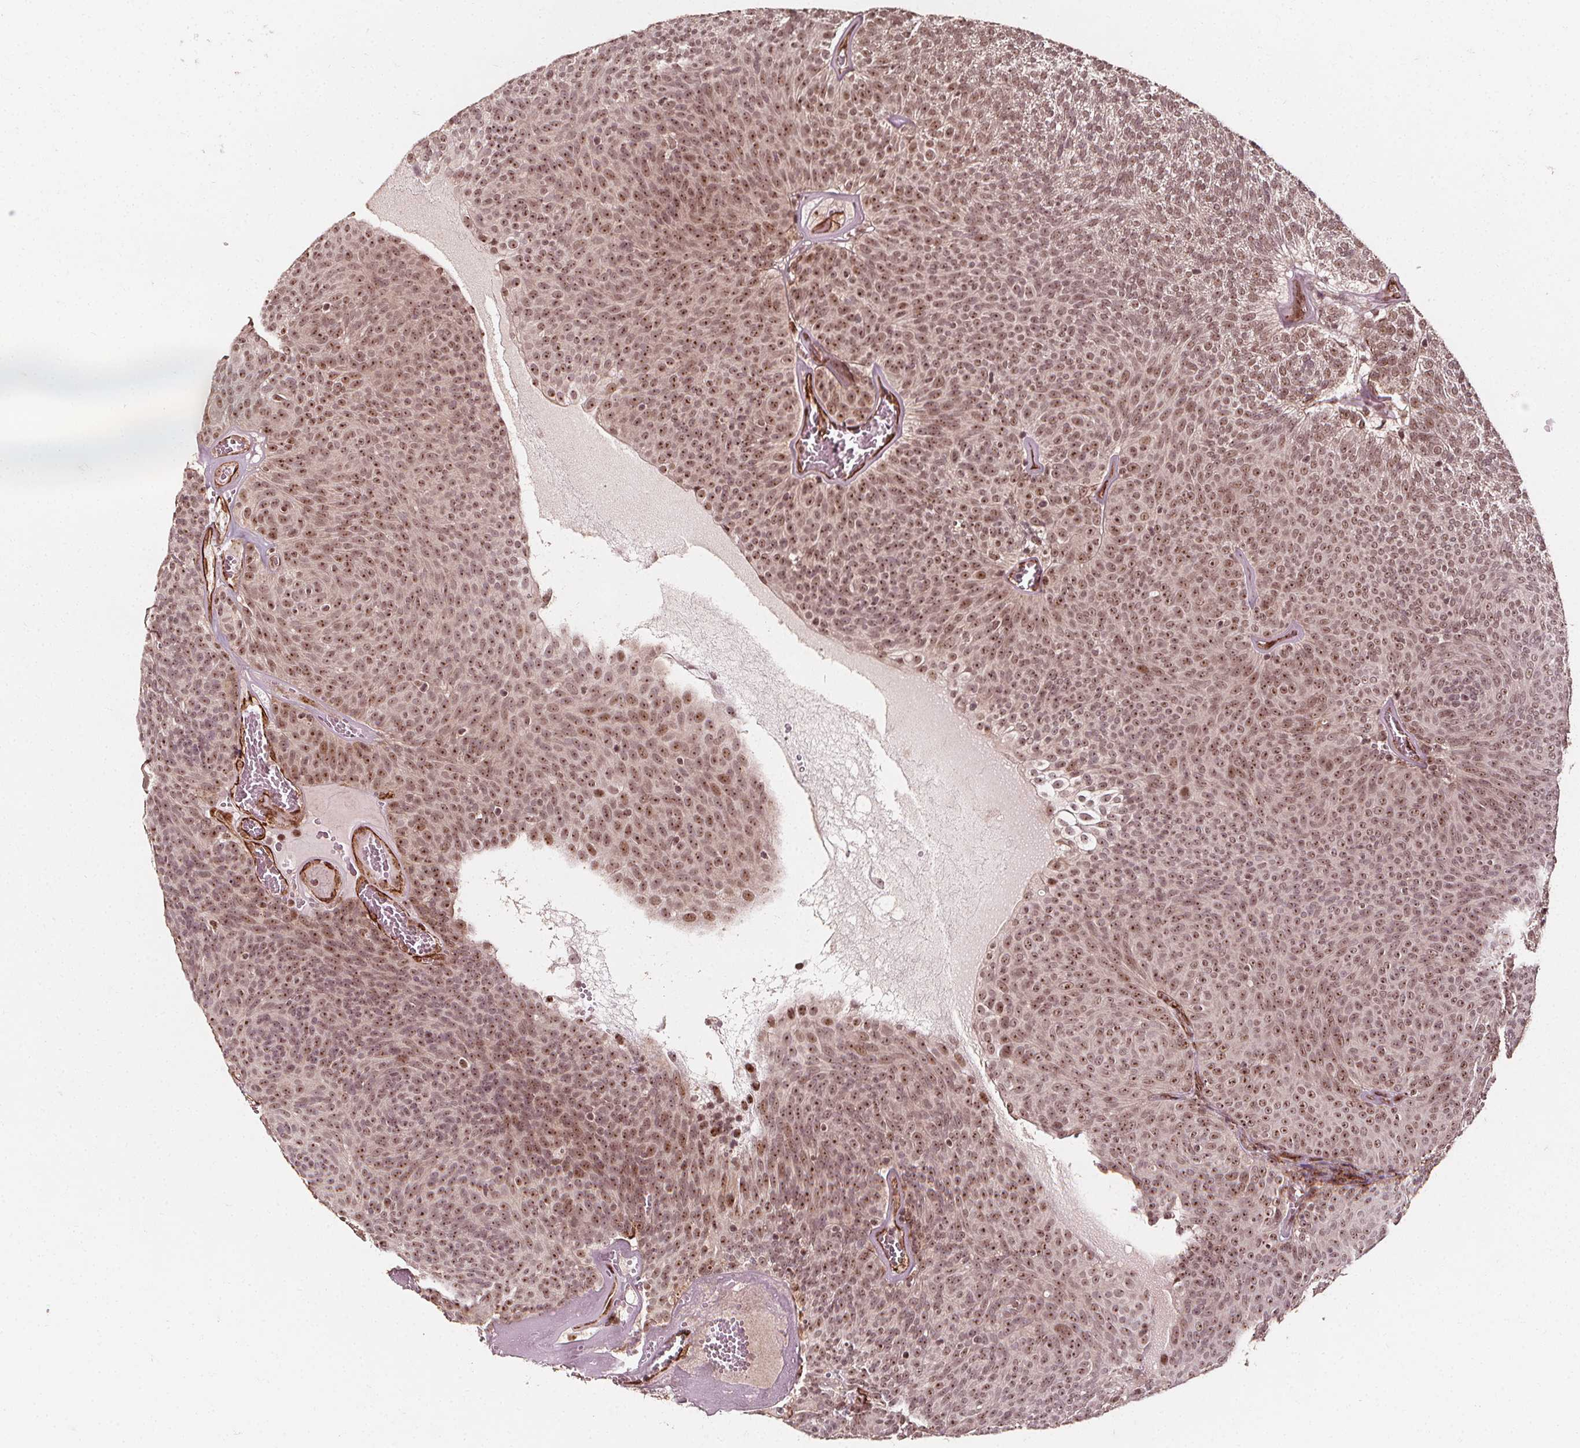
{"staining": {"intensity": "moderate", "quantity": ">75%", "location": "nuclear"}, "tissue": "urothelial cancer", "cell_type": "Tumor cells", "image_type": "cancer", "snomed": [{"axis": "morphology", "description": "Urothelial carcinoma, Low grade"}, {"axis": "topography", "description": "Urinary bladder"}], "caption": "Immunohistochemistry (DAB (3,3'-diaminobenzidine)) staining of low-grade urothelial carcinoma exhibits moderate nuclear protein positivity in approximately >75% of tumor cells.", "gene": "EXOSC9", "patient": {"sex": "male", "age": 77}}